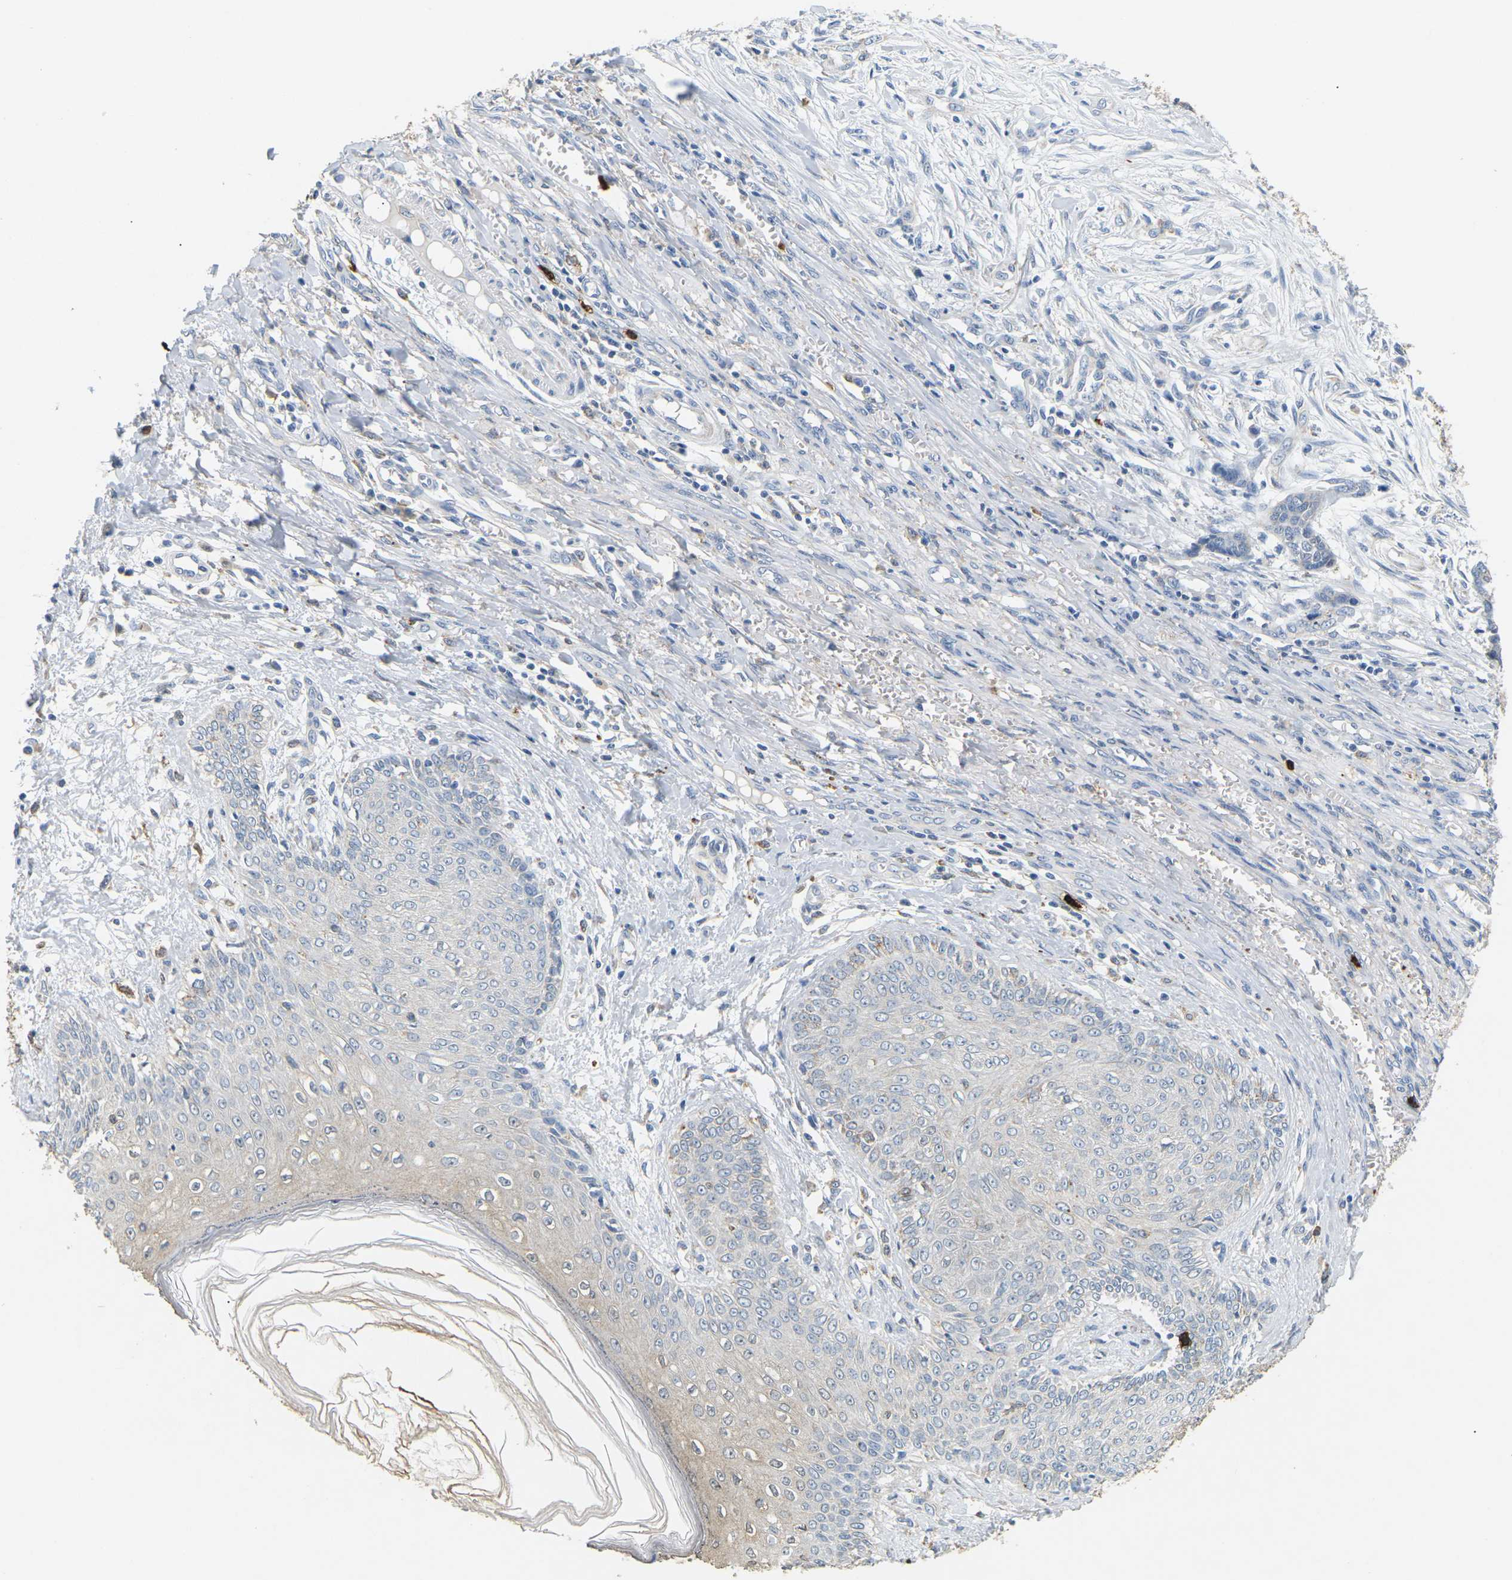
{"staining": {"intensity": "negative", "quantity": "none", "location": "none"}, "tissue": "skin cancer", "cell_type": "Tumor cells", "image_type": "cancer", "snomed": [{"axis": "morphology", "description": "Basal cell carcinoma"}, {"axis": "topography", "description": "Skin"}], "caption": "An IHC photomicrograph of skin cancer is shown. There is no staining in tumor cells of skin cancer.", "gene": "ADM", "patient": {"sex": "female", "age": 64}}